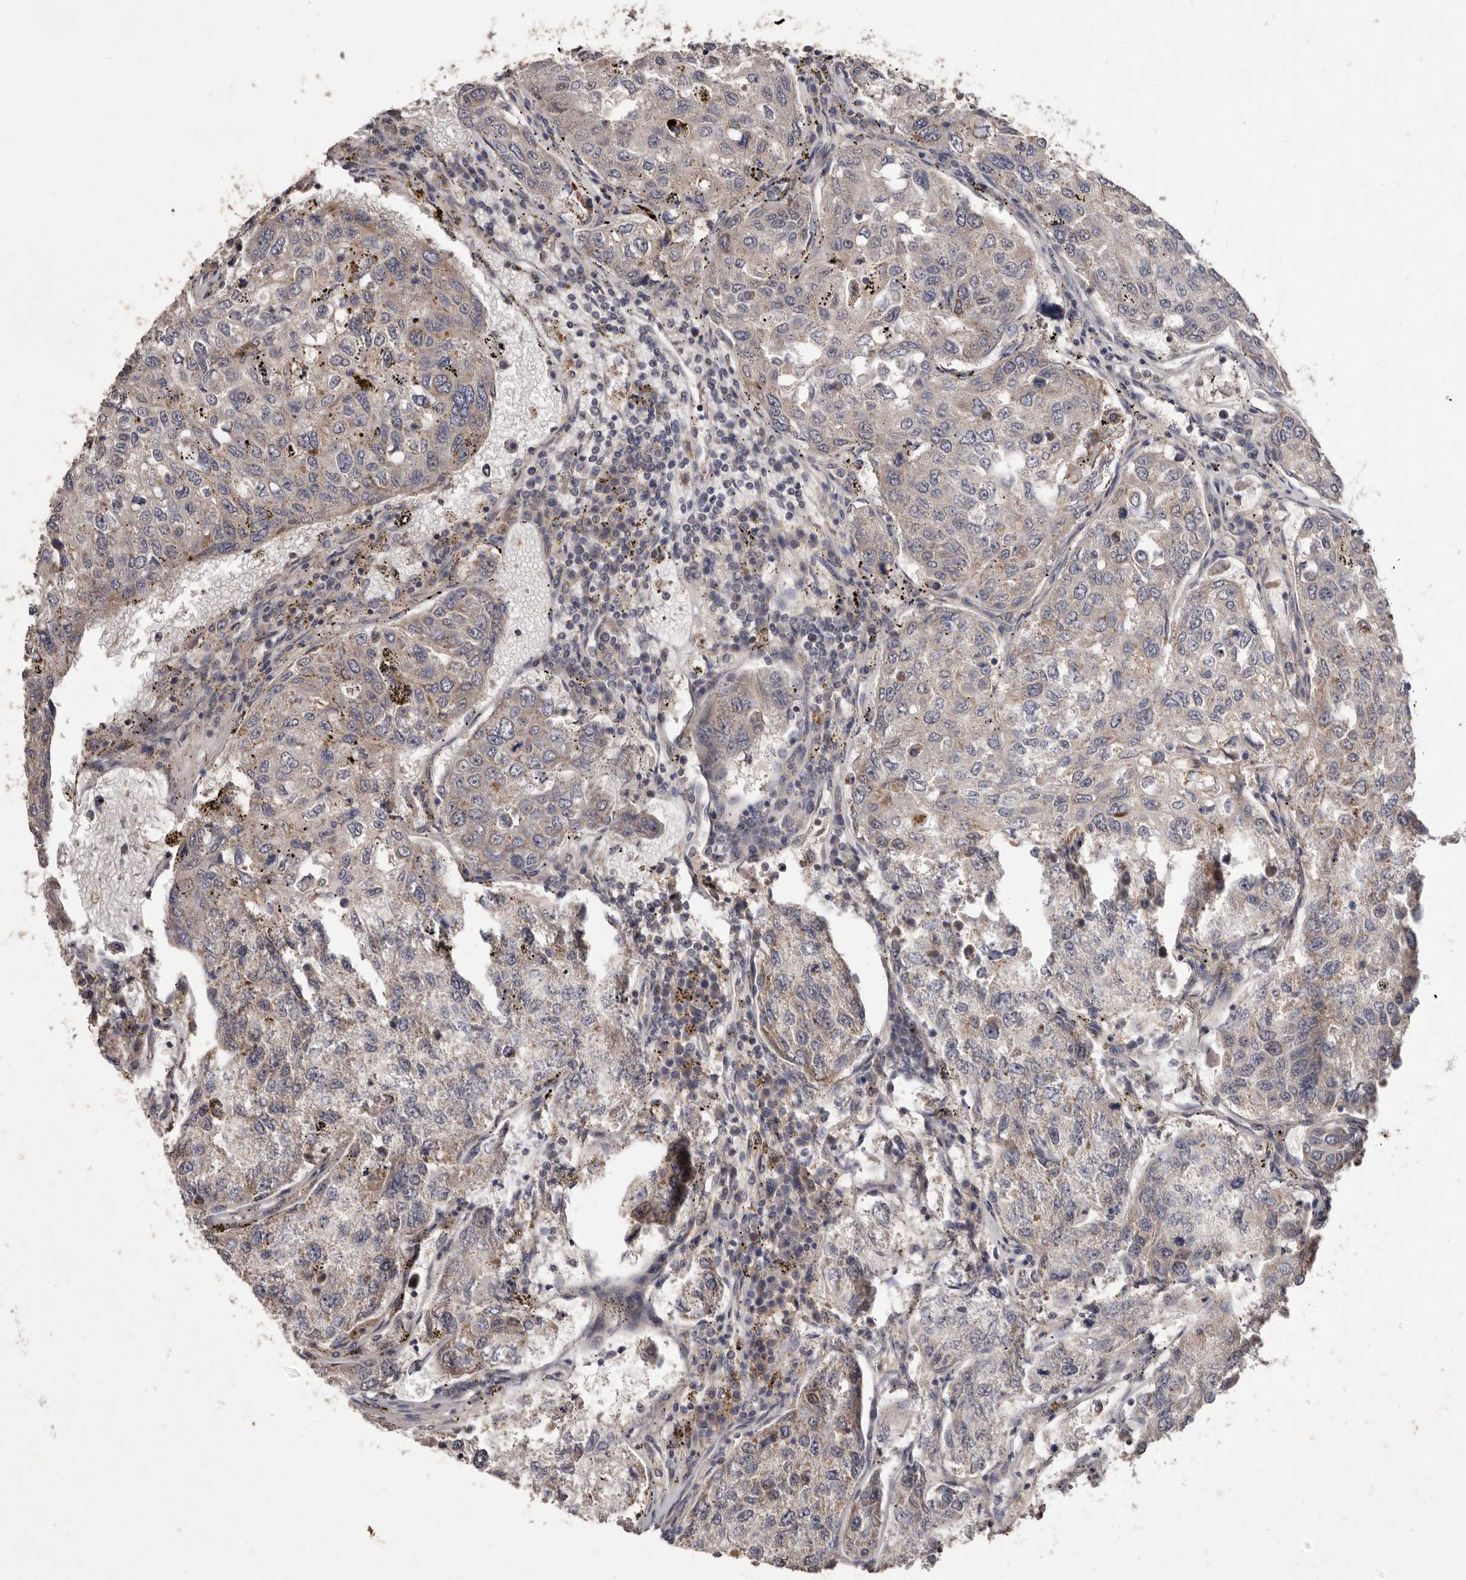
{"staining": {"intensity": "negative", "quantity": "none", "location": "none"}, "tissue": "urothelial cancer", "cell_type": "Tumor cells", "image_type": "cancer", "snomed": [{"axis": "morphology", "description": "Urothelial carcinoma, High grade"}, {"axis": "topography", "description": "Lymph node"}, {"axis": "topography", "description": "Urinary bladder"}], "caption": "DAB (3,3'-diaminobenzidine) immunohistochemical staining of urothelial cancer exhibits no significant expression in tumor cells. (DAB immunohistochemistry, high magnification).", "gene": "FLAD1", "patient": {"sex": "male", "age": 51}}